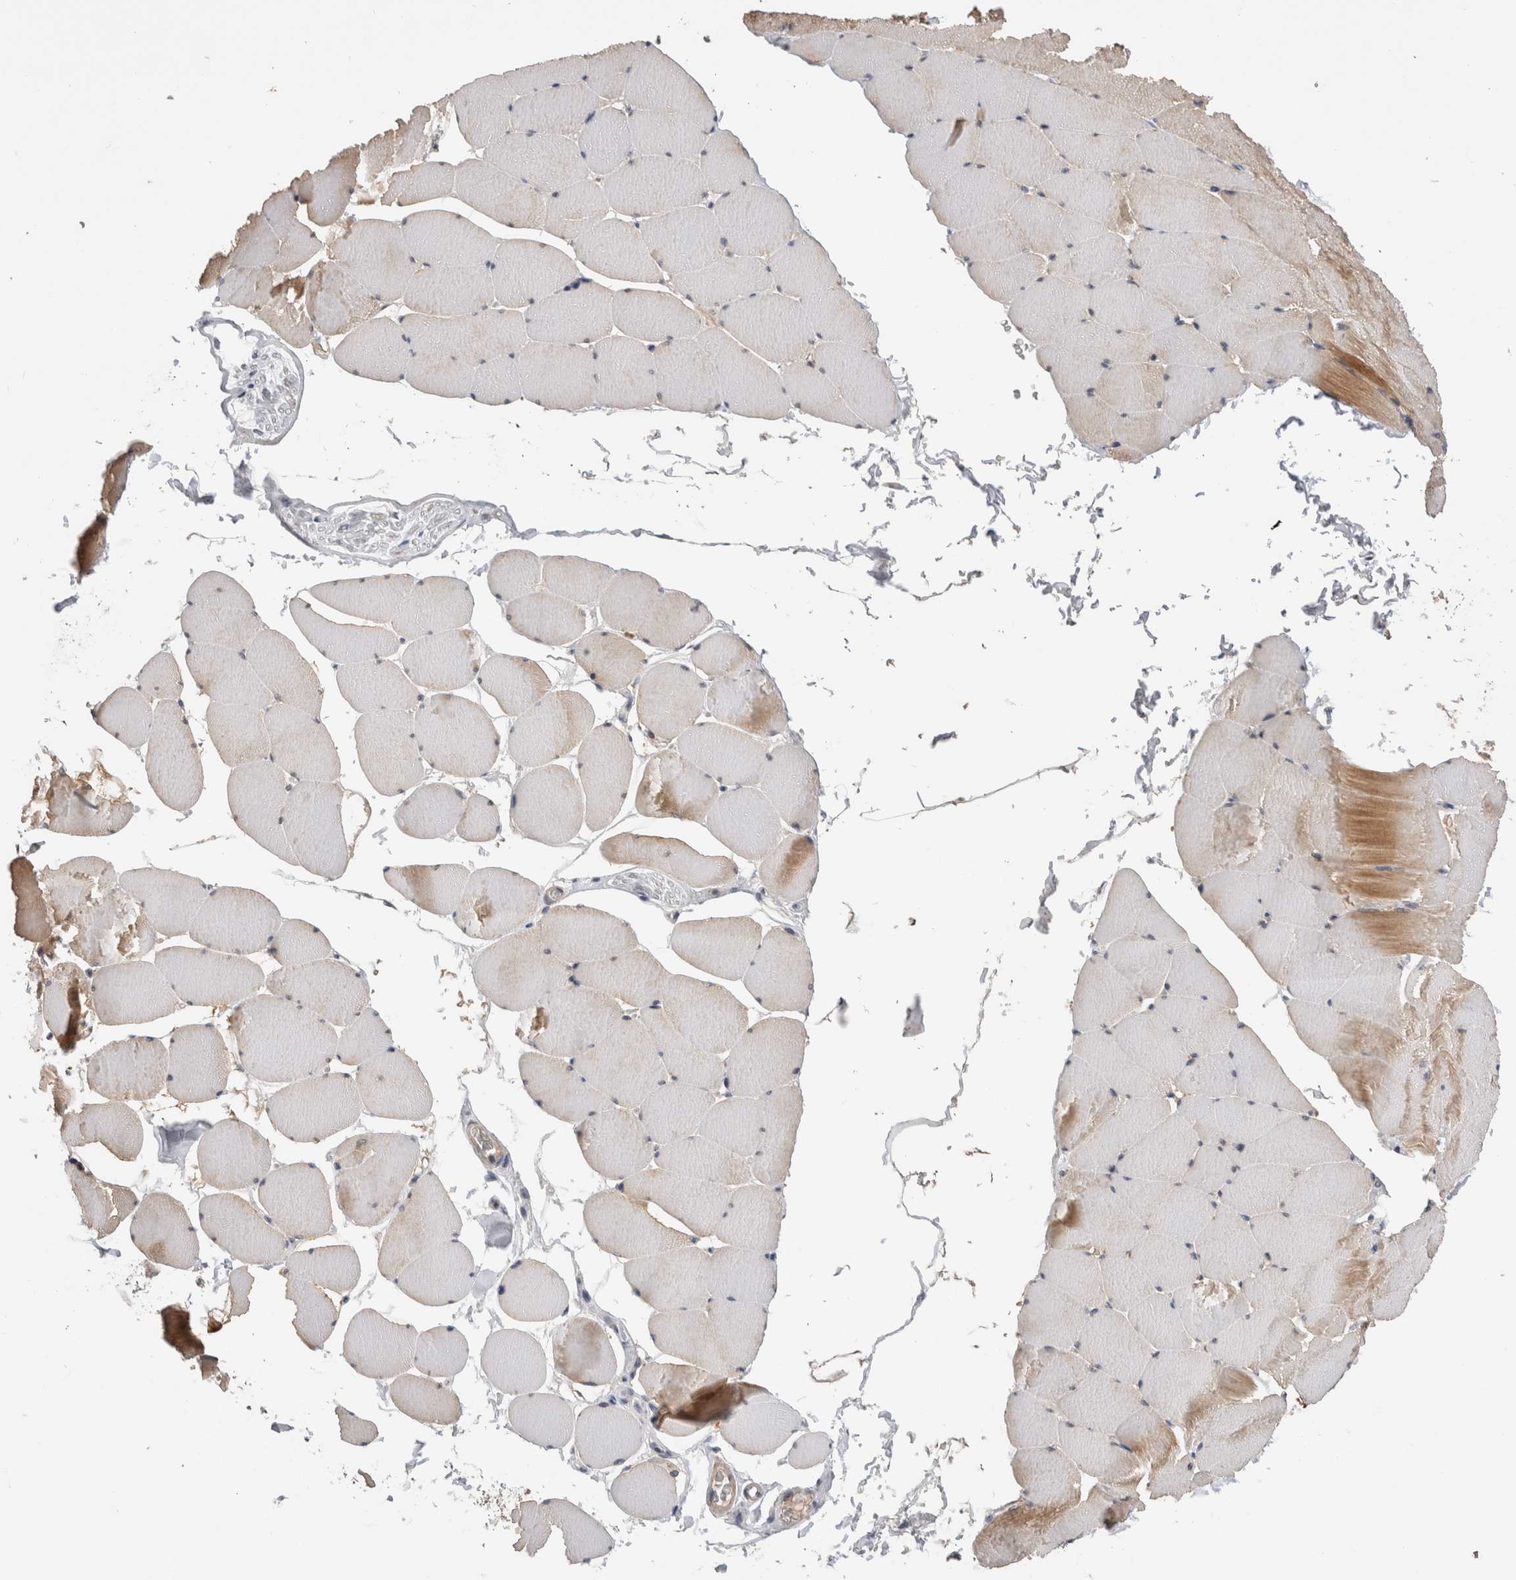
{"staining": {"intensity": "moderate", "quantity": "25%-75%", "location": "cytoplasmic/membranous"}, "tissue": "skeletal muscle", "cell_type": "Myocytes", "image_type": "normal", "snomed": [{"axis": "morphology", "description": "Normal tissue, NOS"}, {"axis": "topography", "description": "Skeletal muscle"}], "caption": "Moderate cytoplasmic/membranous positivity for a protein is identified in approximately 25%-75% of myocytes of benign skeletal muscle using immunohistochemistry.", "gene": "CRYBG1", "patient": {"sex": "male", "age": 62}}